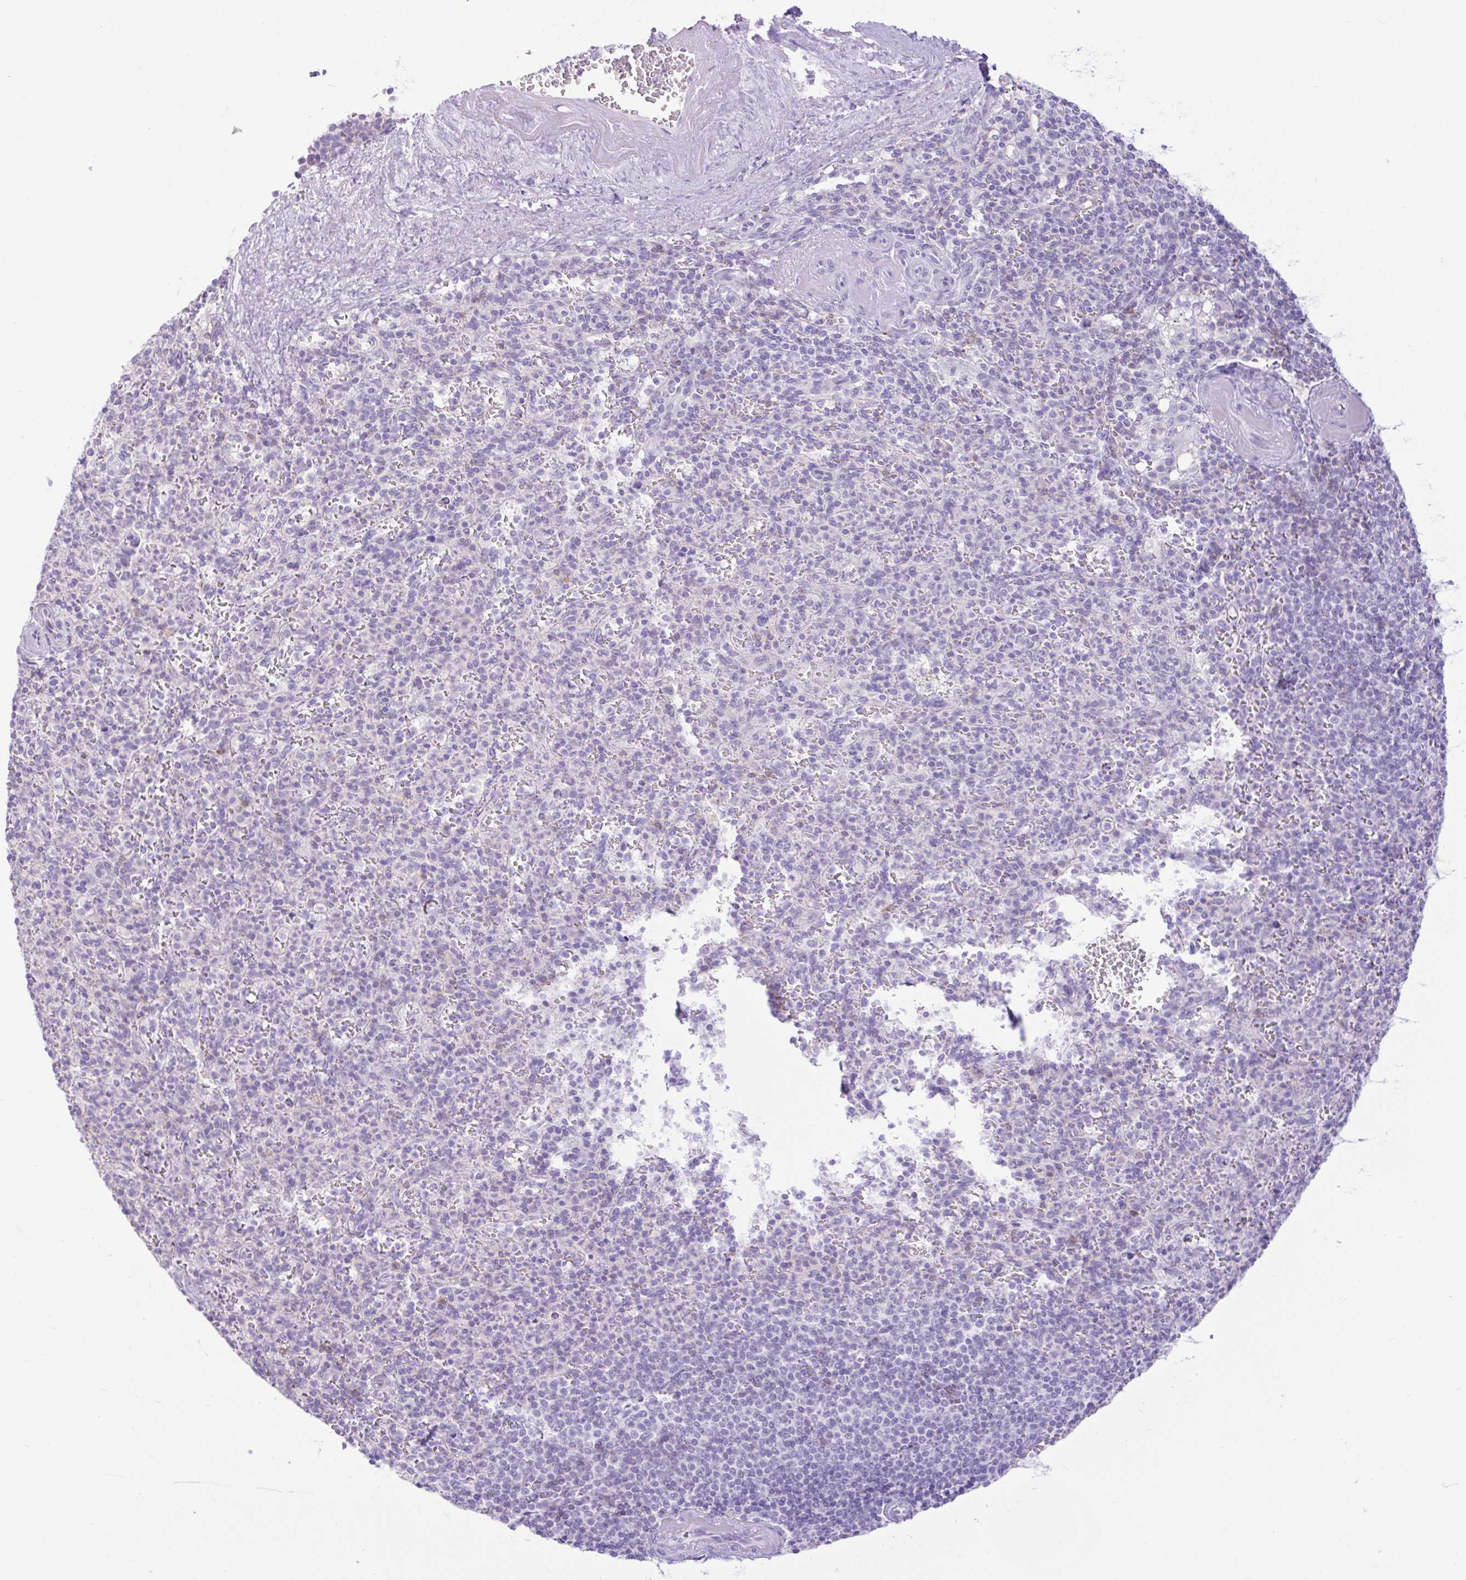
{"staining": {"intensity": "negative", "quantity": "none", "location": "none"}, "tissue": "spleen", "cell_type": "Cells in red pulp", "image_type": "normal", "snomed": [{"axis": "morphology", "description": "Normal tissue, NOS"}, {"axis": "topography", "description": "Spleen"}], "caption": "Immunohistochemistry (IHC) of normal human spleen demonstrates no expression in cells in red pulp.", "gene": "ZNF101", "patient": {"sex": "female", "age": 74}}